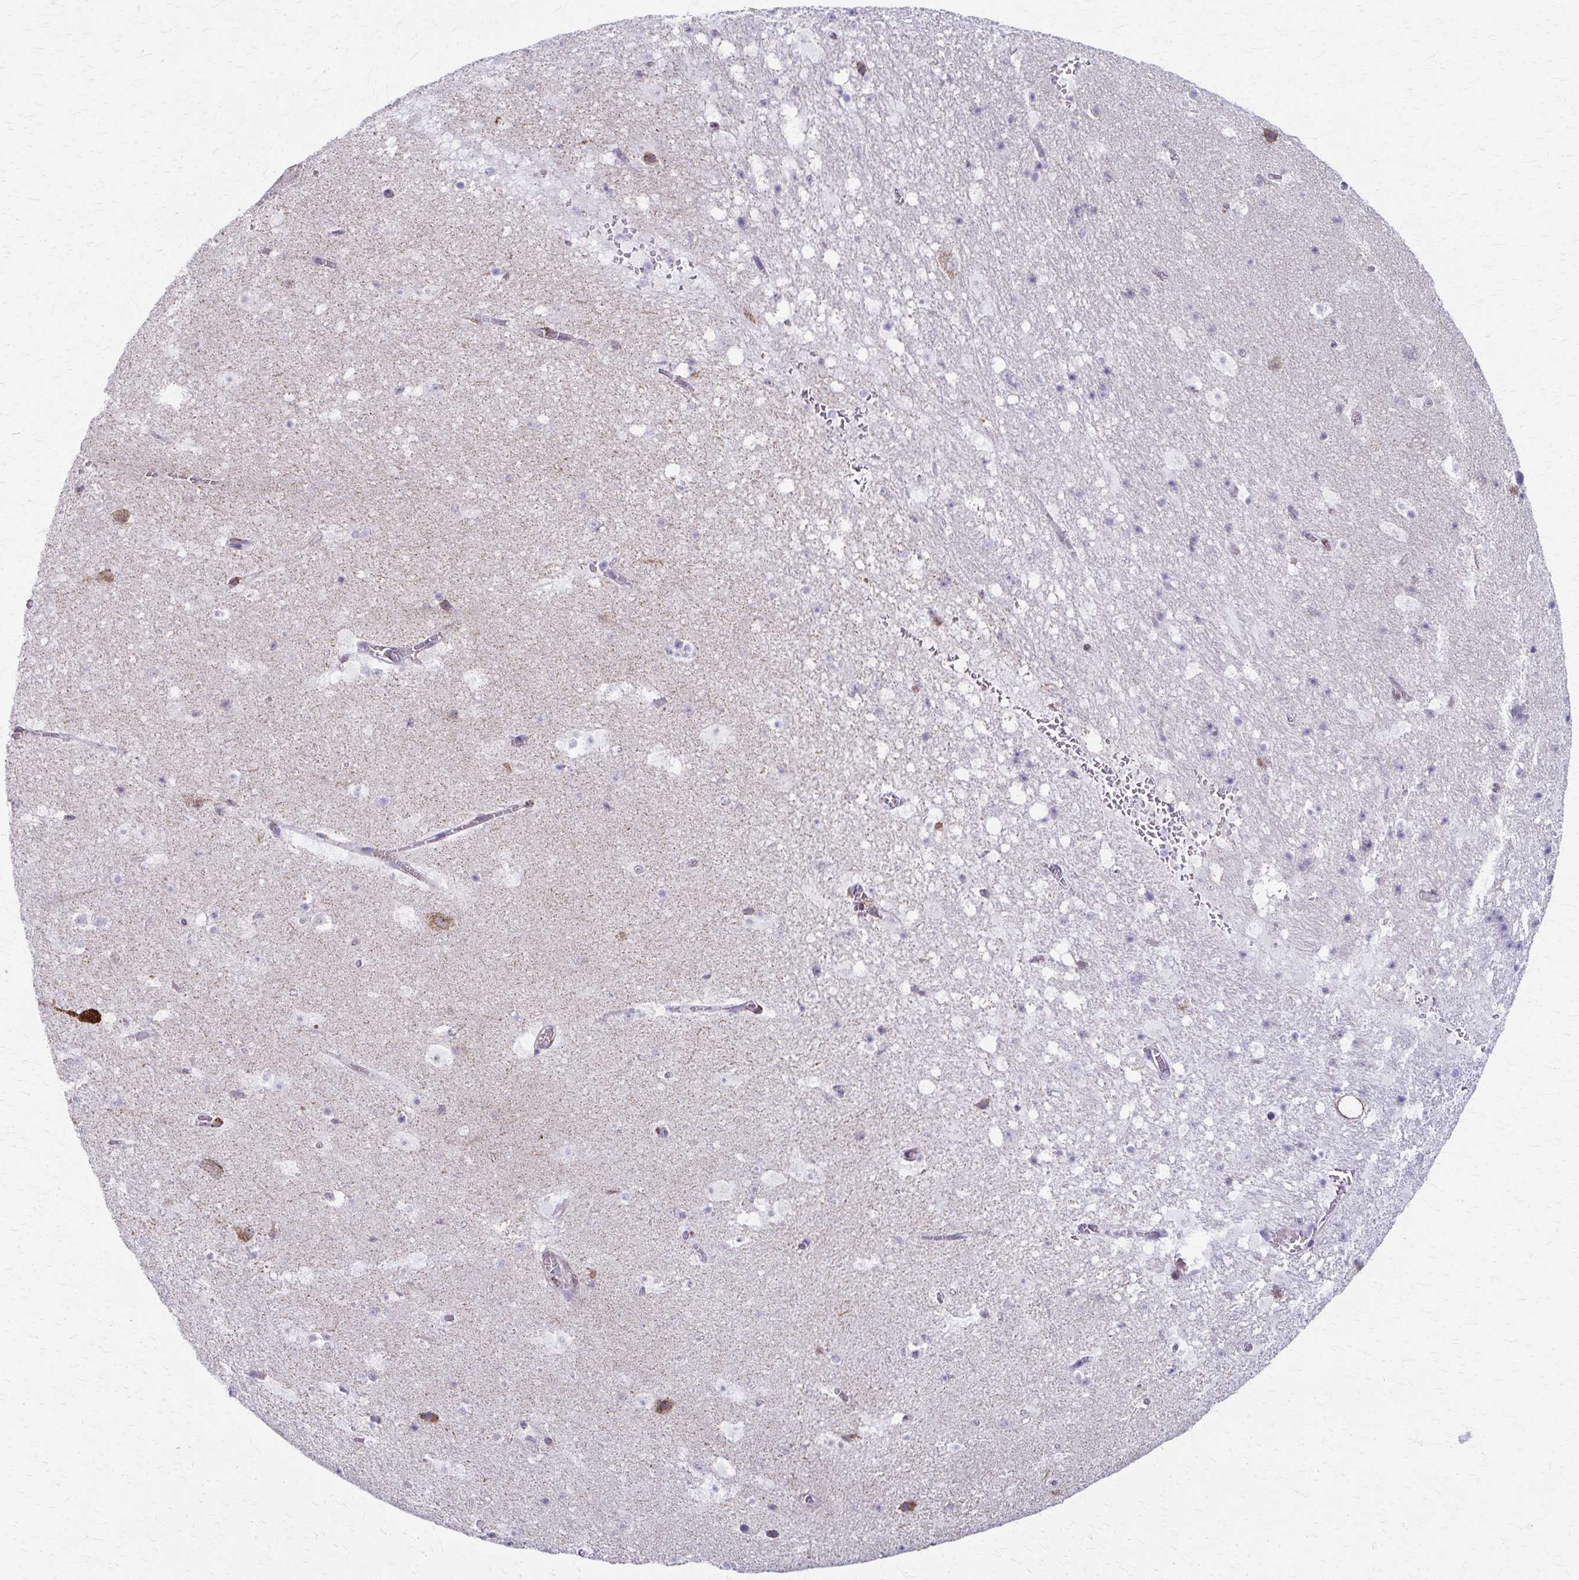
{"staining": {"intensity": "moderate", "quantity": "<25%", "location": "cytoplasmic/membranous"}, "tissue": "hippocampus", "cell_type": "Glial cells", "image_type": "normal", "snomed": [{"axis": "morphology", "description": "Normal tissue, NOS"}, {"axis": "topography", "description": "Hippocampus"}], "caption": "Hippocampus stained with a brown dye shows moderate cytoplasmic/membranous positive expression in approximately <25% of glial cells.", "gene": "SPATS2L", "patient": {"sex": "female", "age": 42}}